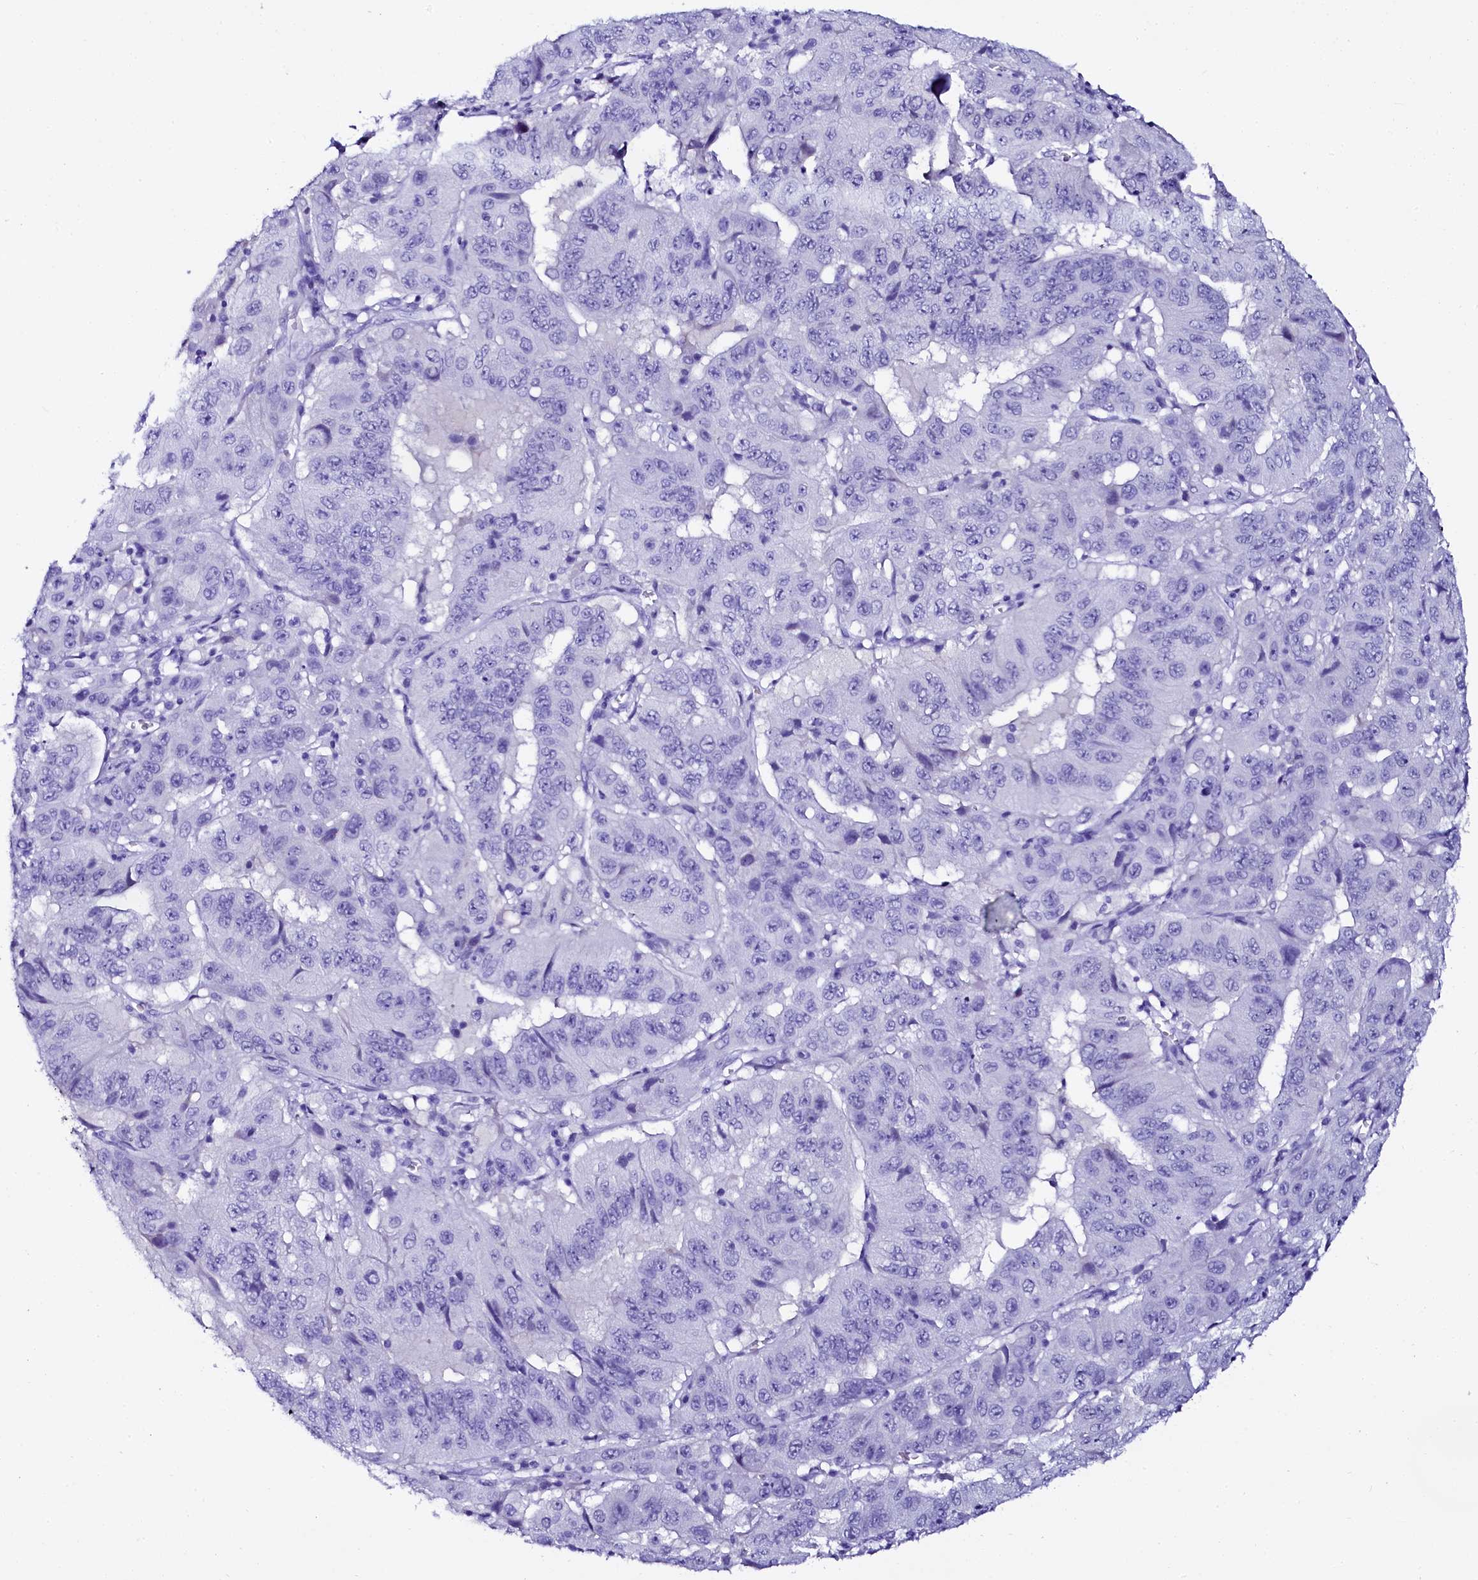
{"staining": {"intensity": "negative", "quantity": "none", "location": "none"}, "tissue": "pancreatic cancer", "cell_type": "Tumor cells", "image_type": "cancer", "snomed": [{"axis": "morphology", "description": "Adenocarcinoma, NOS"}, {"axis": "topography", "description": "Pancreas"}], "caption": "The immunohistochemistry (IHC) image has no significant staining in tumor cells of pancreatic cancer tissue. Brightfield microscopy of immunohistochemistry (IHC) stained with DAB (3,3'-diaminobenzidine) (brown) and hematoxylin (blue), captured at high magnification.", "gene": "SORD", "patient": {"sex": "male", "age": 63}}